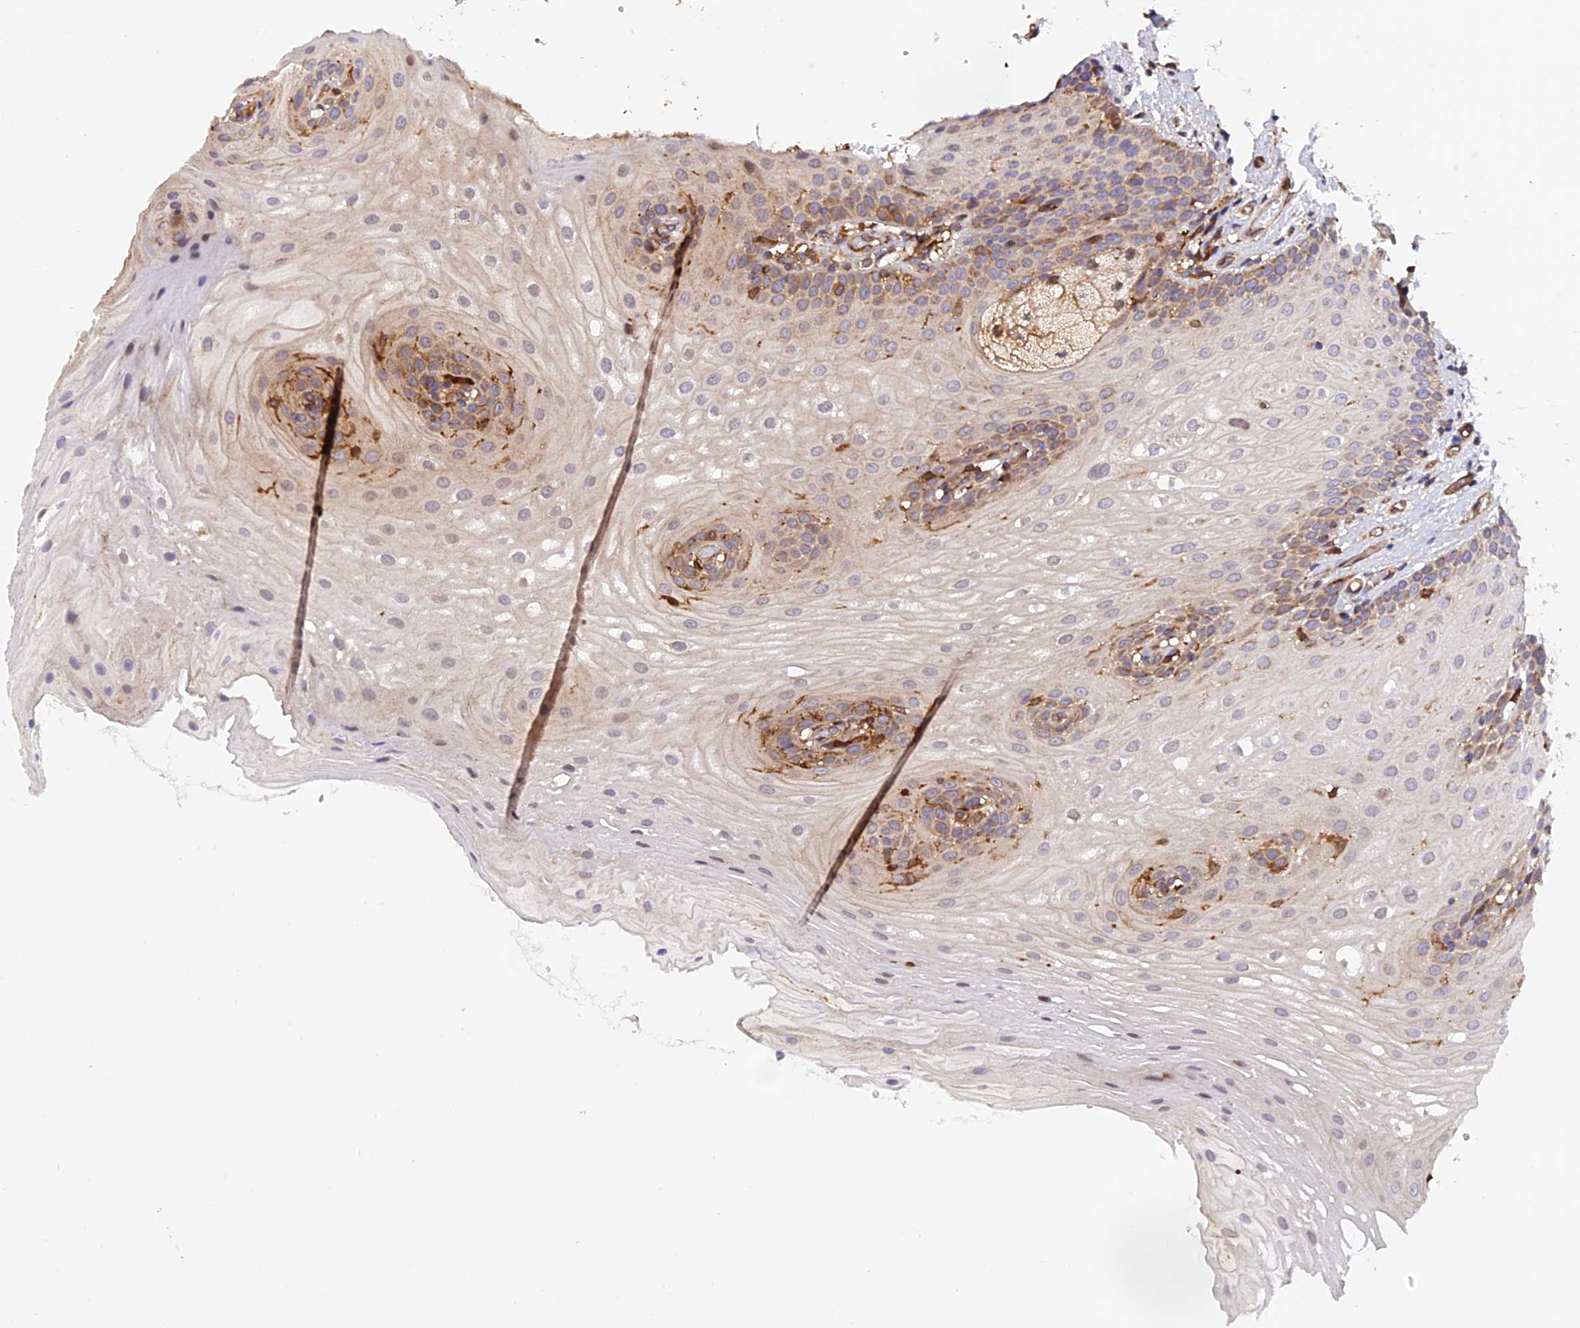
{"staining": {"intensity": "moderate", "quantity": "25%-75%", "location": "cytoplasmic/membranous"}, "tissue": "oral mucosa", "cell_type": "Squamous epithelial cells", "image_type": "normal", "snomed": [{"axis": "morphology", "description": "Normal tissue, NOS"}, {"axis": "topography", "description": "Oral tissue"}], "caption": "DAB immunohistochemical staining of unremarkable oral mucosa demonstrates moderate cytoplasmic/membranous protein expression in about 25%-75% of squamous epithelial cells.", "gene": "HERPUD1", "patient": {"sex": "female", "age": 54}}